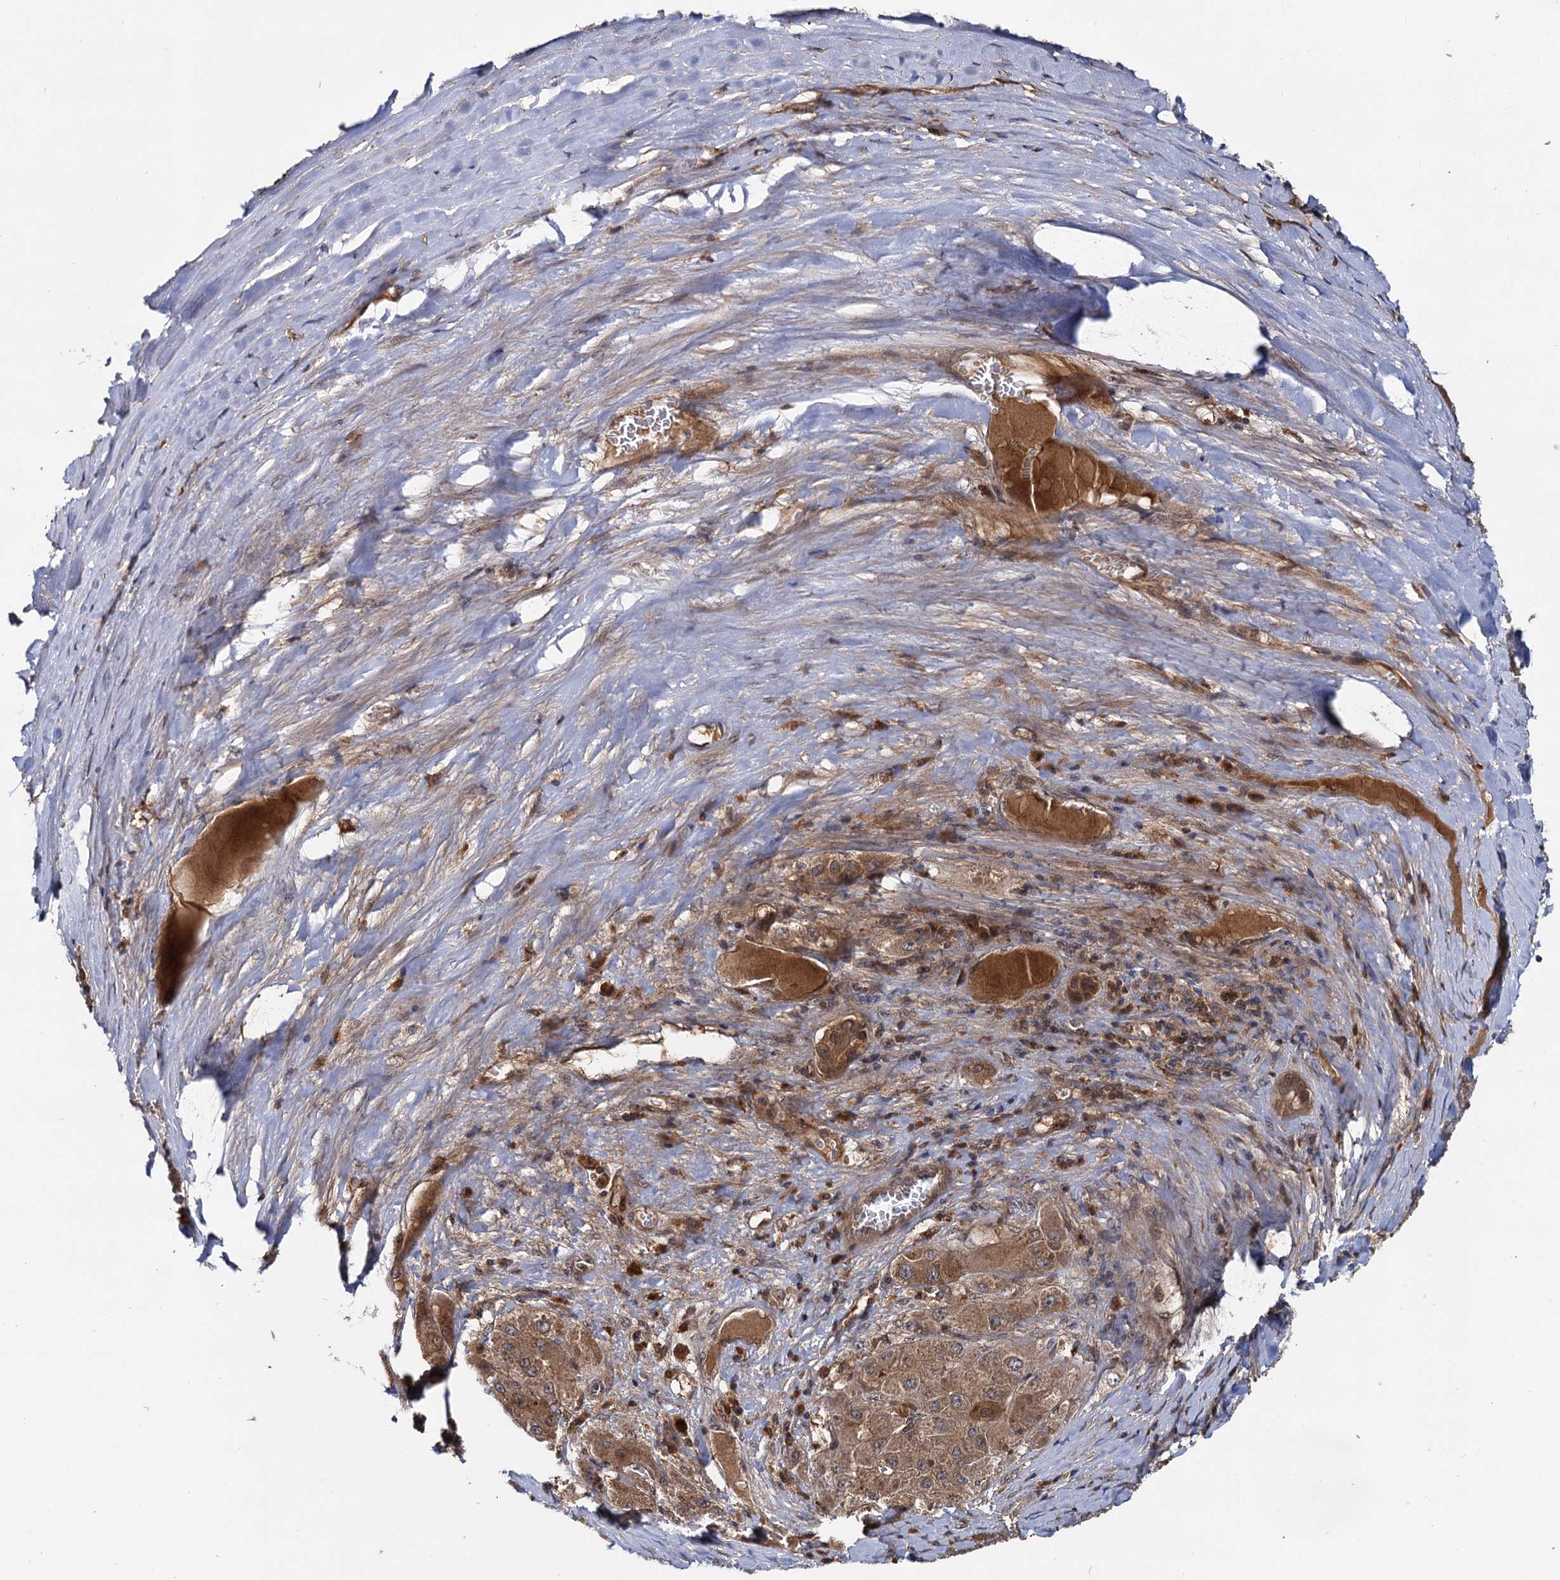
{"staining": {"intensity": "moderate", "quantity": ">75%", "location": "cytoplasmic/membranous"}, "tissue": "liver cancer", "cell_type": "Tumor cells", "image_type": "cancer", "snomed": [{"axis": "morphology", "description": "Carcinoma, Hepatocellular, NOS"}, {"axis": "topography", "description": "Liver"}], "caption": "About >75% of tumor cells in liver hepatocellular carcinoma display moderate cytoplasmic/membranous protein positivity as visualized by brown immunohistochemical staining.", "gene": "SELENOP", "patient": {"sex": "female", "age": 73}}